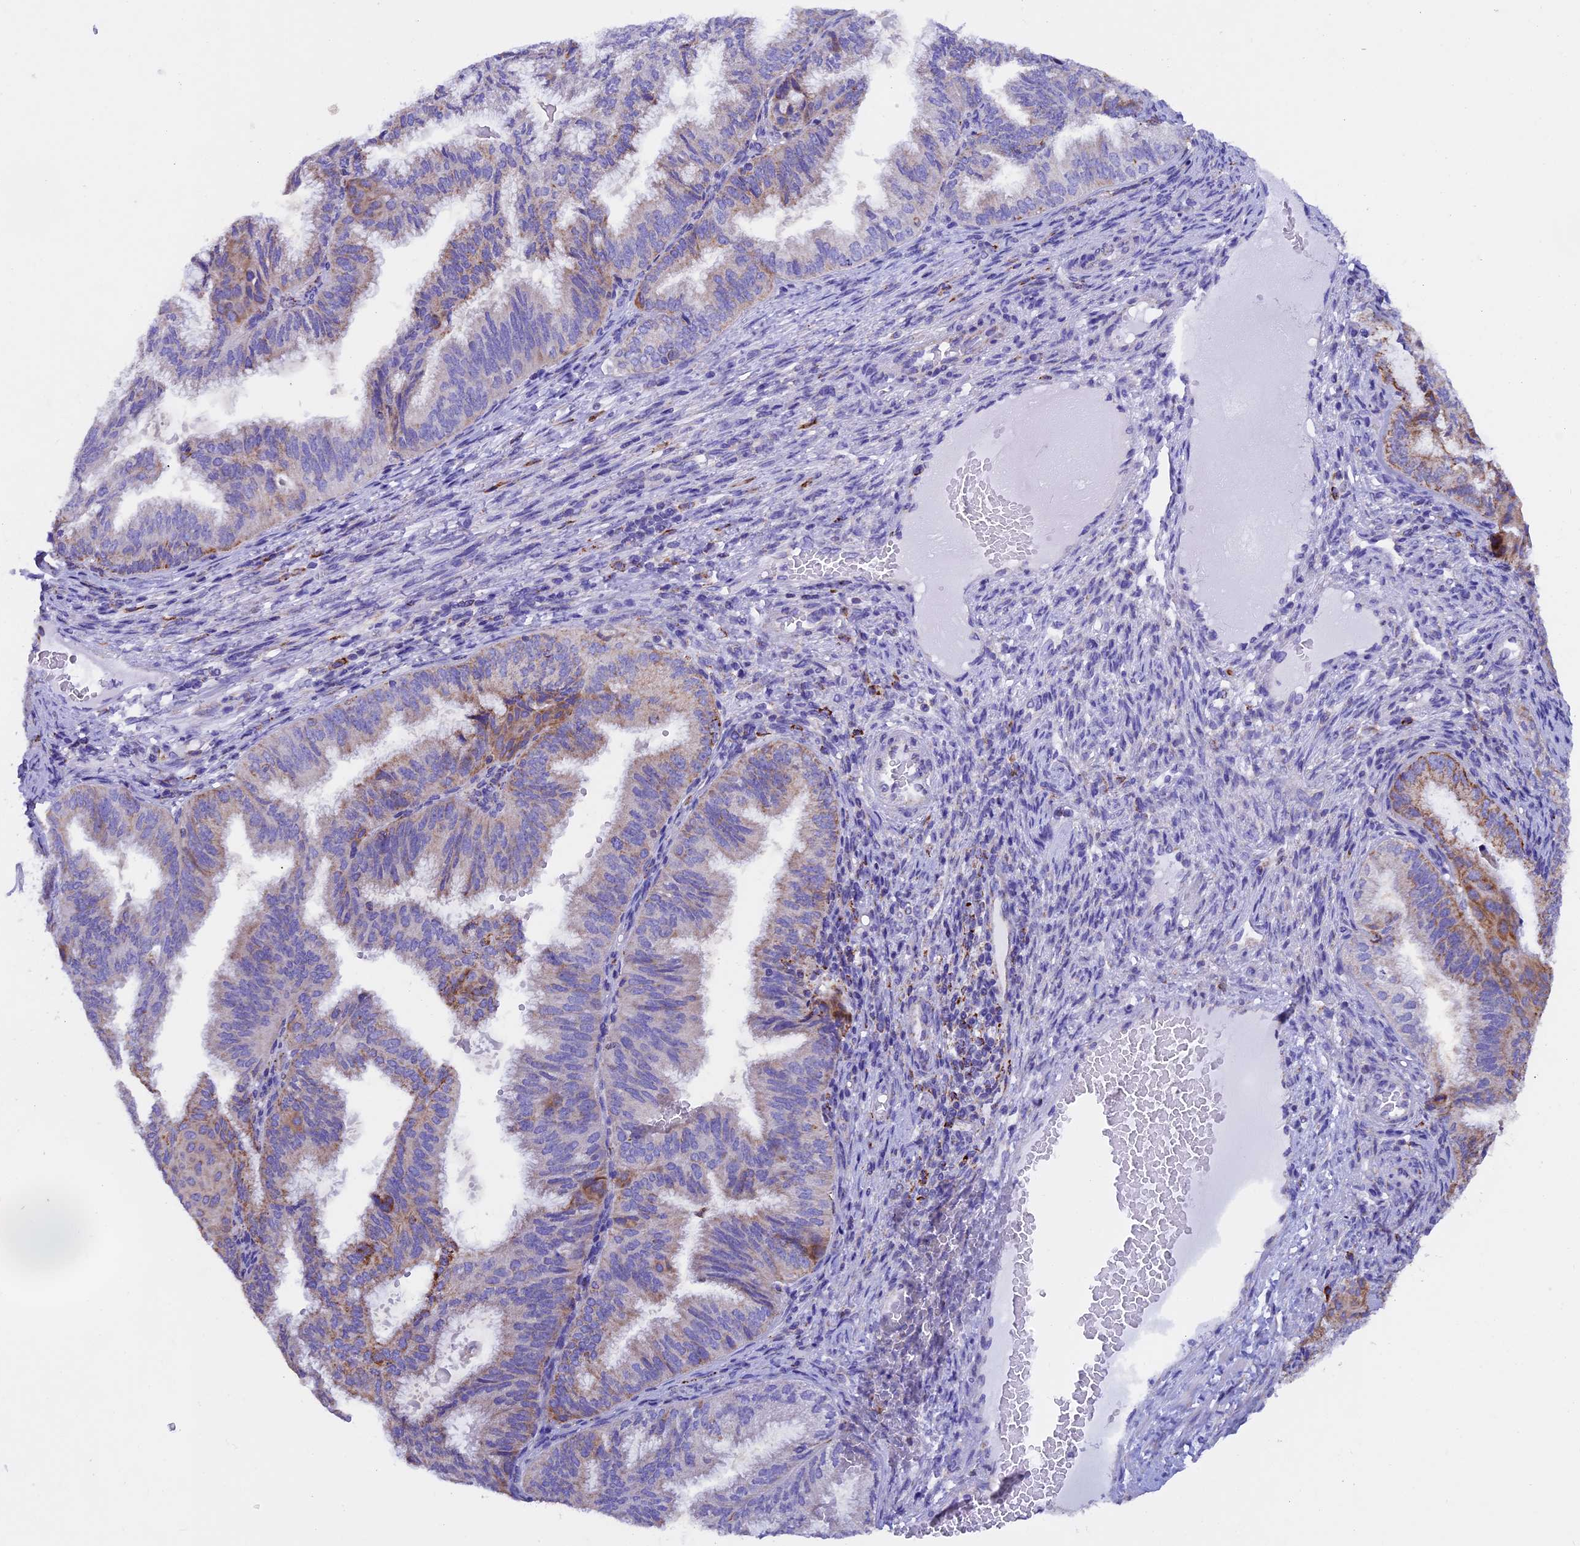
{"staining": {"intensity": "moderate", "quantity": "<25%", "location": "cytoplasmic/membranous"}, "tissue": "endometrial cancer", "cell_type": "Tumor cells", "image_type": "cancer", "snomed": [{"axis": "morphology", "description": "Adenocarcinoma, NOS"}, {"axis": "topography", "description": "Endometrium"}], "caption": "An IHC histopathology image of neoplastic tissue is shown. Protein staining in brown labels moderate cytoplasmic/membranous positivity in endometrial cancer (adenocarcinoma) within tumor cells. Nuclei are stained in blue.", "gene": "SLC8B1", "patient": {"sex": "female", "age": 49}}